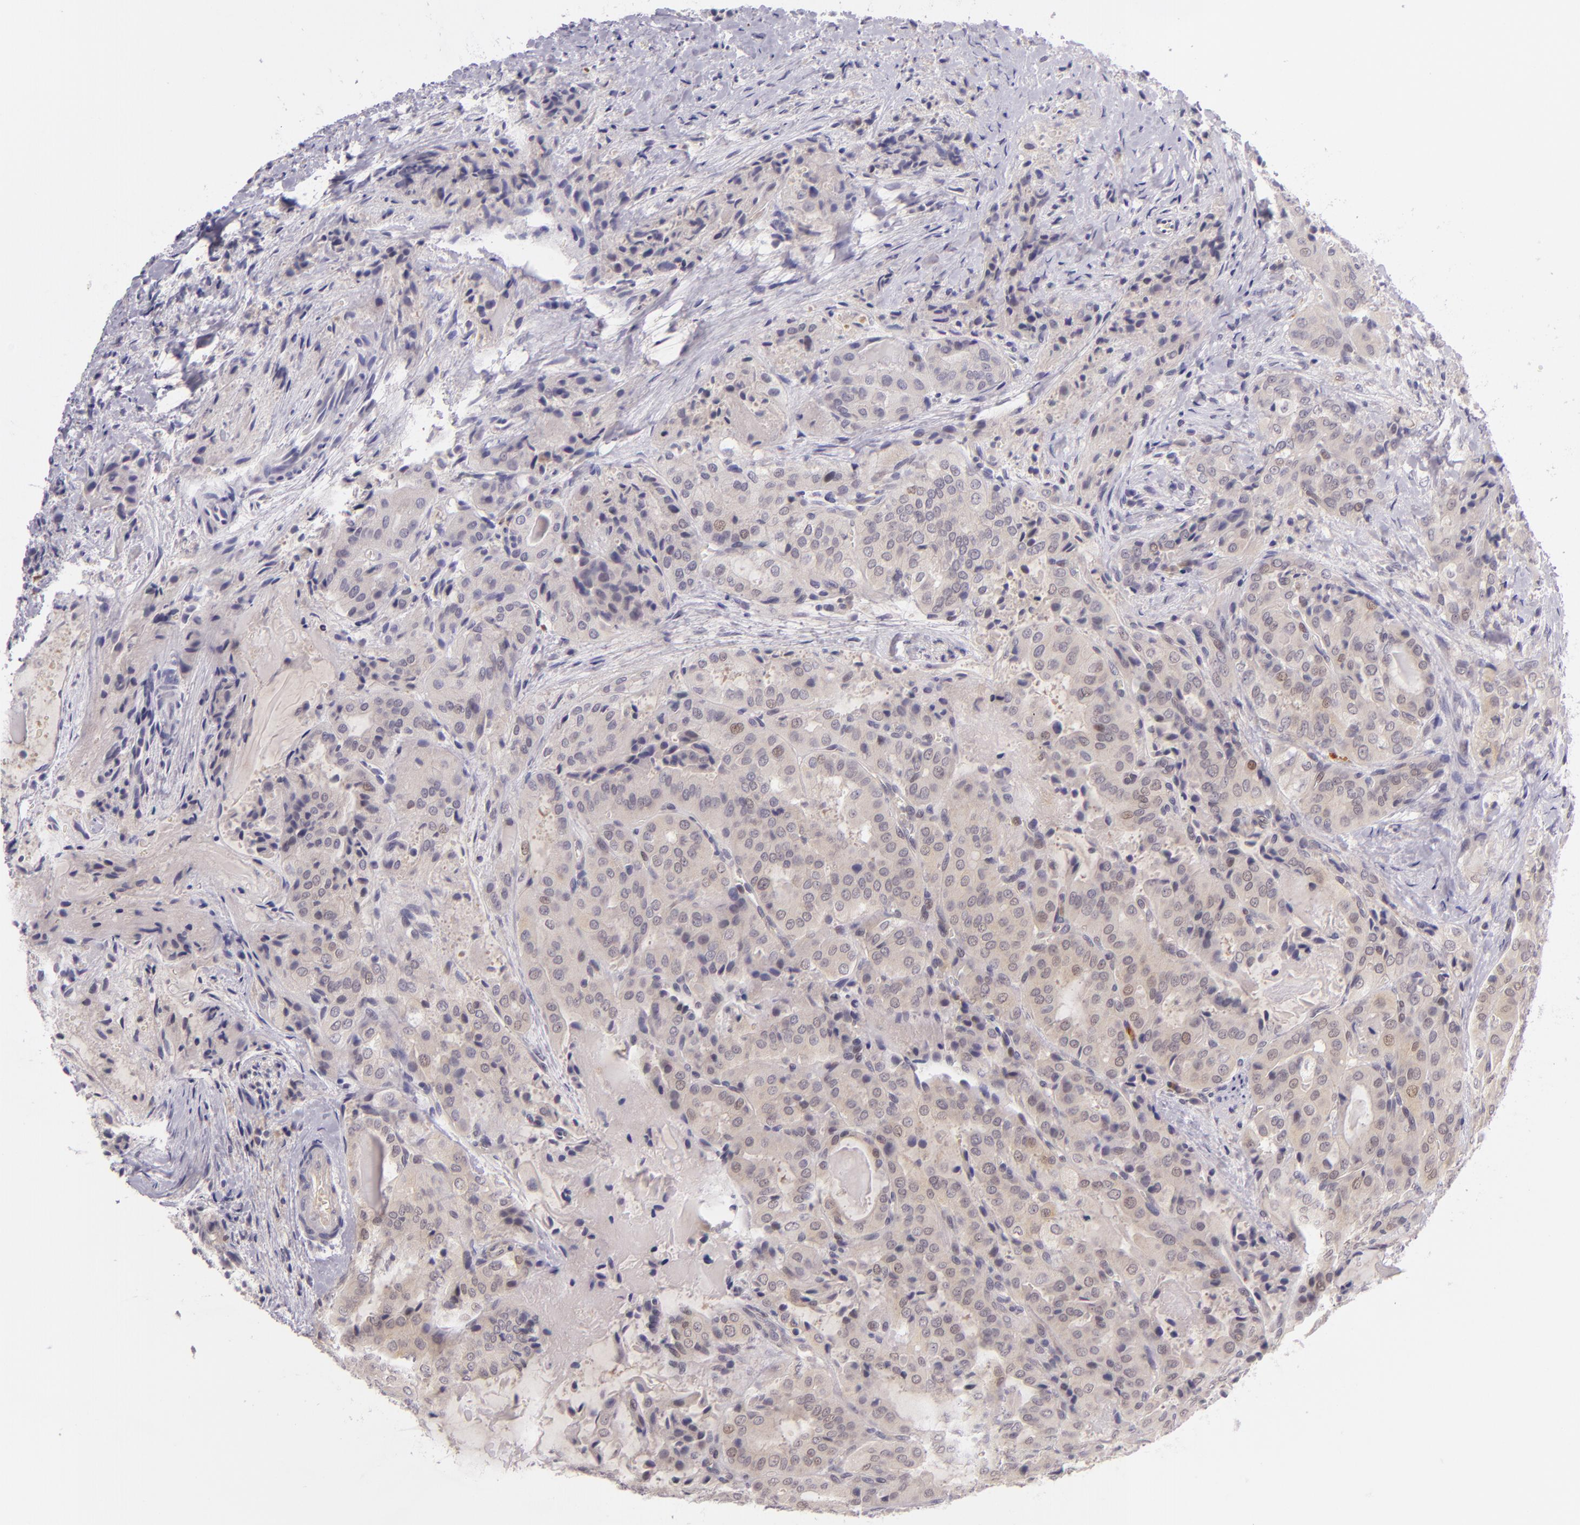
{"staining": {"intensity": "negative", "quantity": "none", "location": "none"}, "tissue": "thyroid cancer", "cell_type": "Tumor cells", "image_type": "cancer", "snomed": [{"axis": "morphology", "description": "Papillary adenocarcinoma, NOS"}, {"axis": "topography", "description": "Thyroid gland"}], "caption": "High magnification brightfield microscopy of papillary adenocarcinoma (thyroid) stained with DAB (brown) and counterstained with hematoxylin (blue): tumor cells show no significant positivity. (Brightfield microscopy of DAB immunohistochemistry (IHC) at high magnification).", "gene": "CSE1L", "patient": {"sex": "female", "age": 71}}